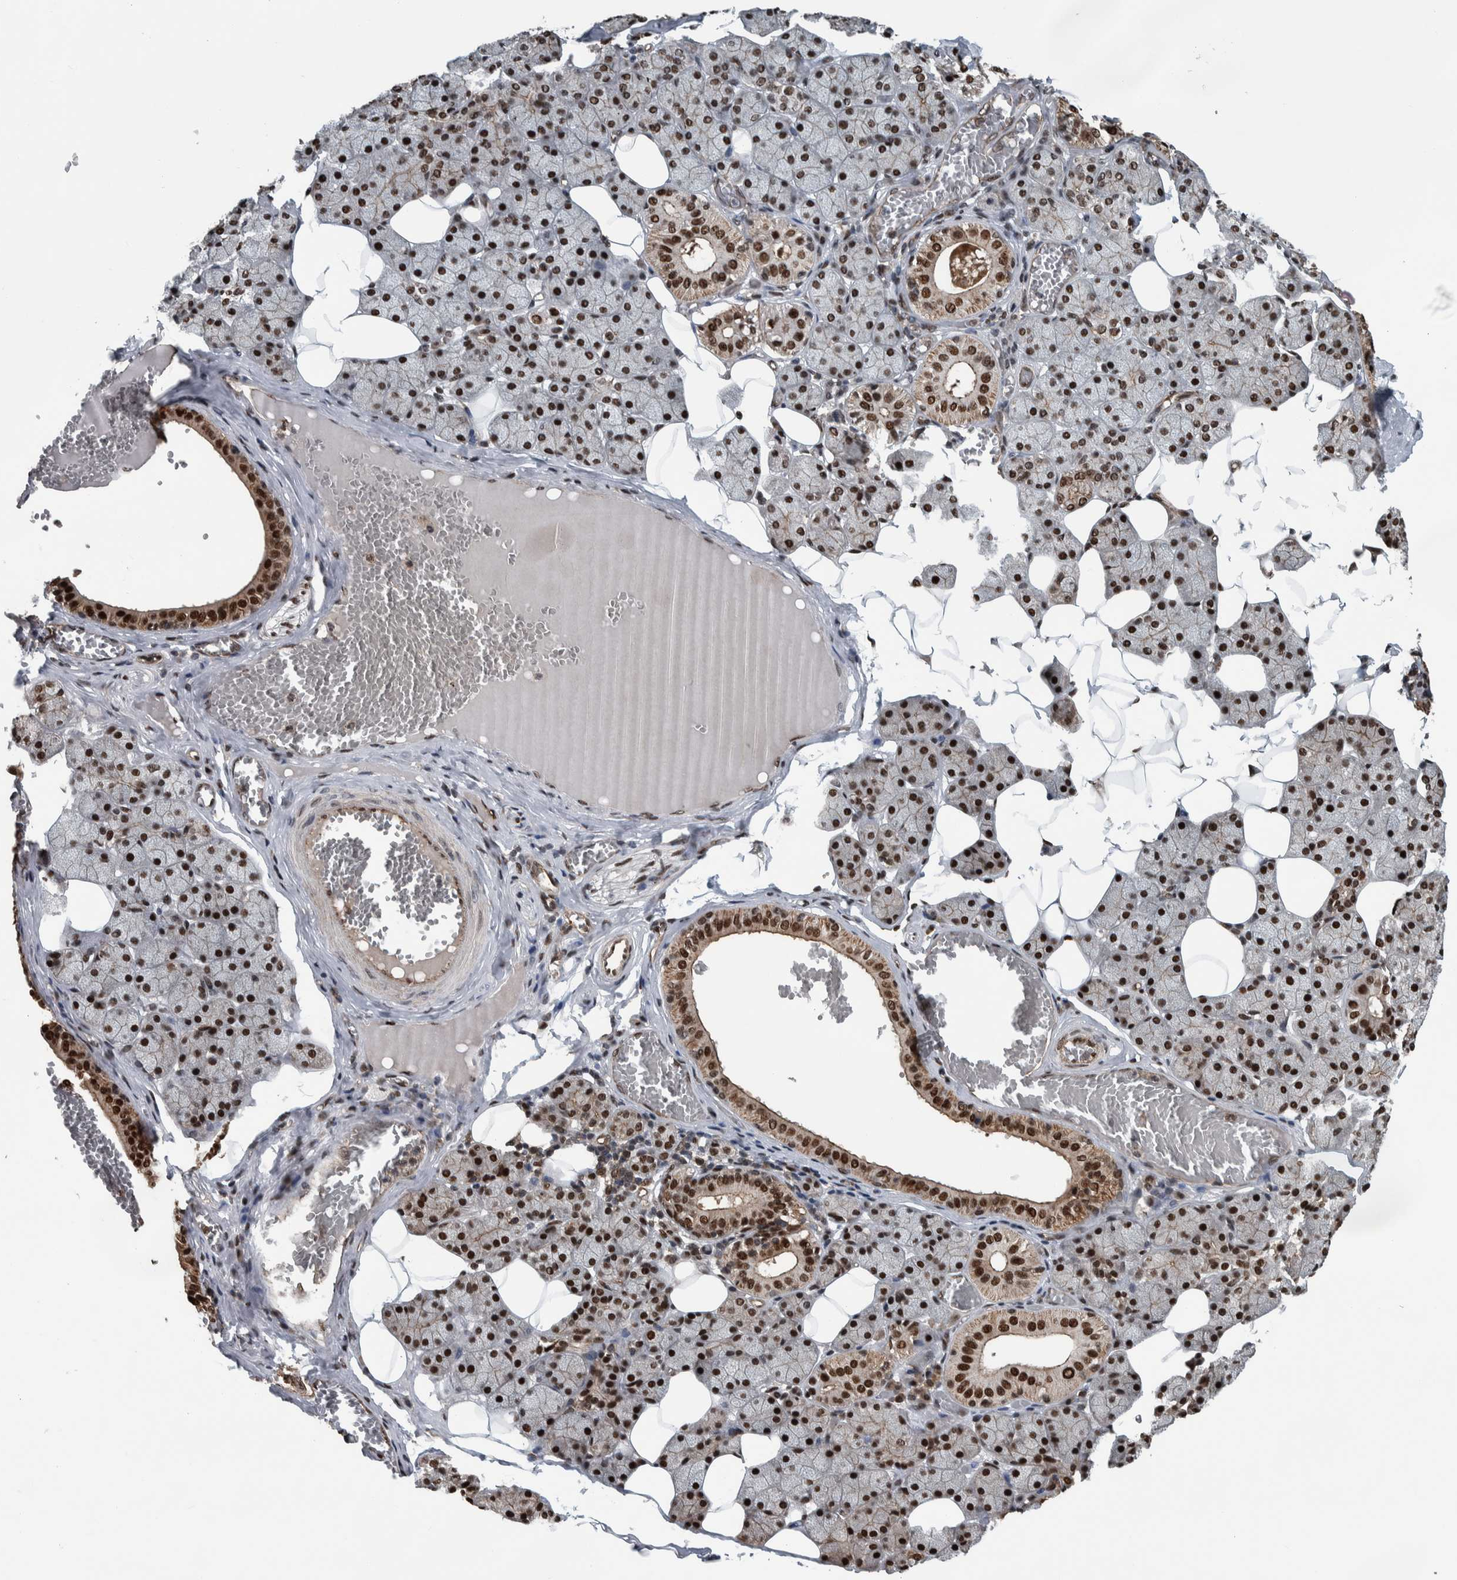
{"staining": {"intensity": "strong", "quantity": ">75%", "location": "cytoplasmic/membranous,nuclear"}, "tissue": "salivary gland", "cell_type": "Glandular cells", "image_type": "normal", "snomed": [{"axis": "morphology", "description": "Normal tissue, NOS"}, {"axis": "topography", "description": "Salivary gland"}], "caption": "A histopathology image showing strong cytoplasmic/membranous,nuclear positivity in about >75% of glandular cells in benign salivary gland, as visualized by brown immunohistochemical staining.", "gene": "FAM135B", "patient": {"sex": "female", "age": 33}}